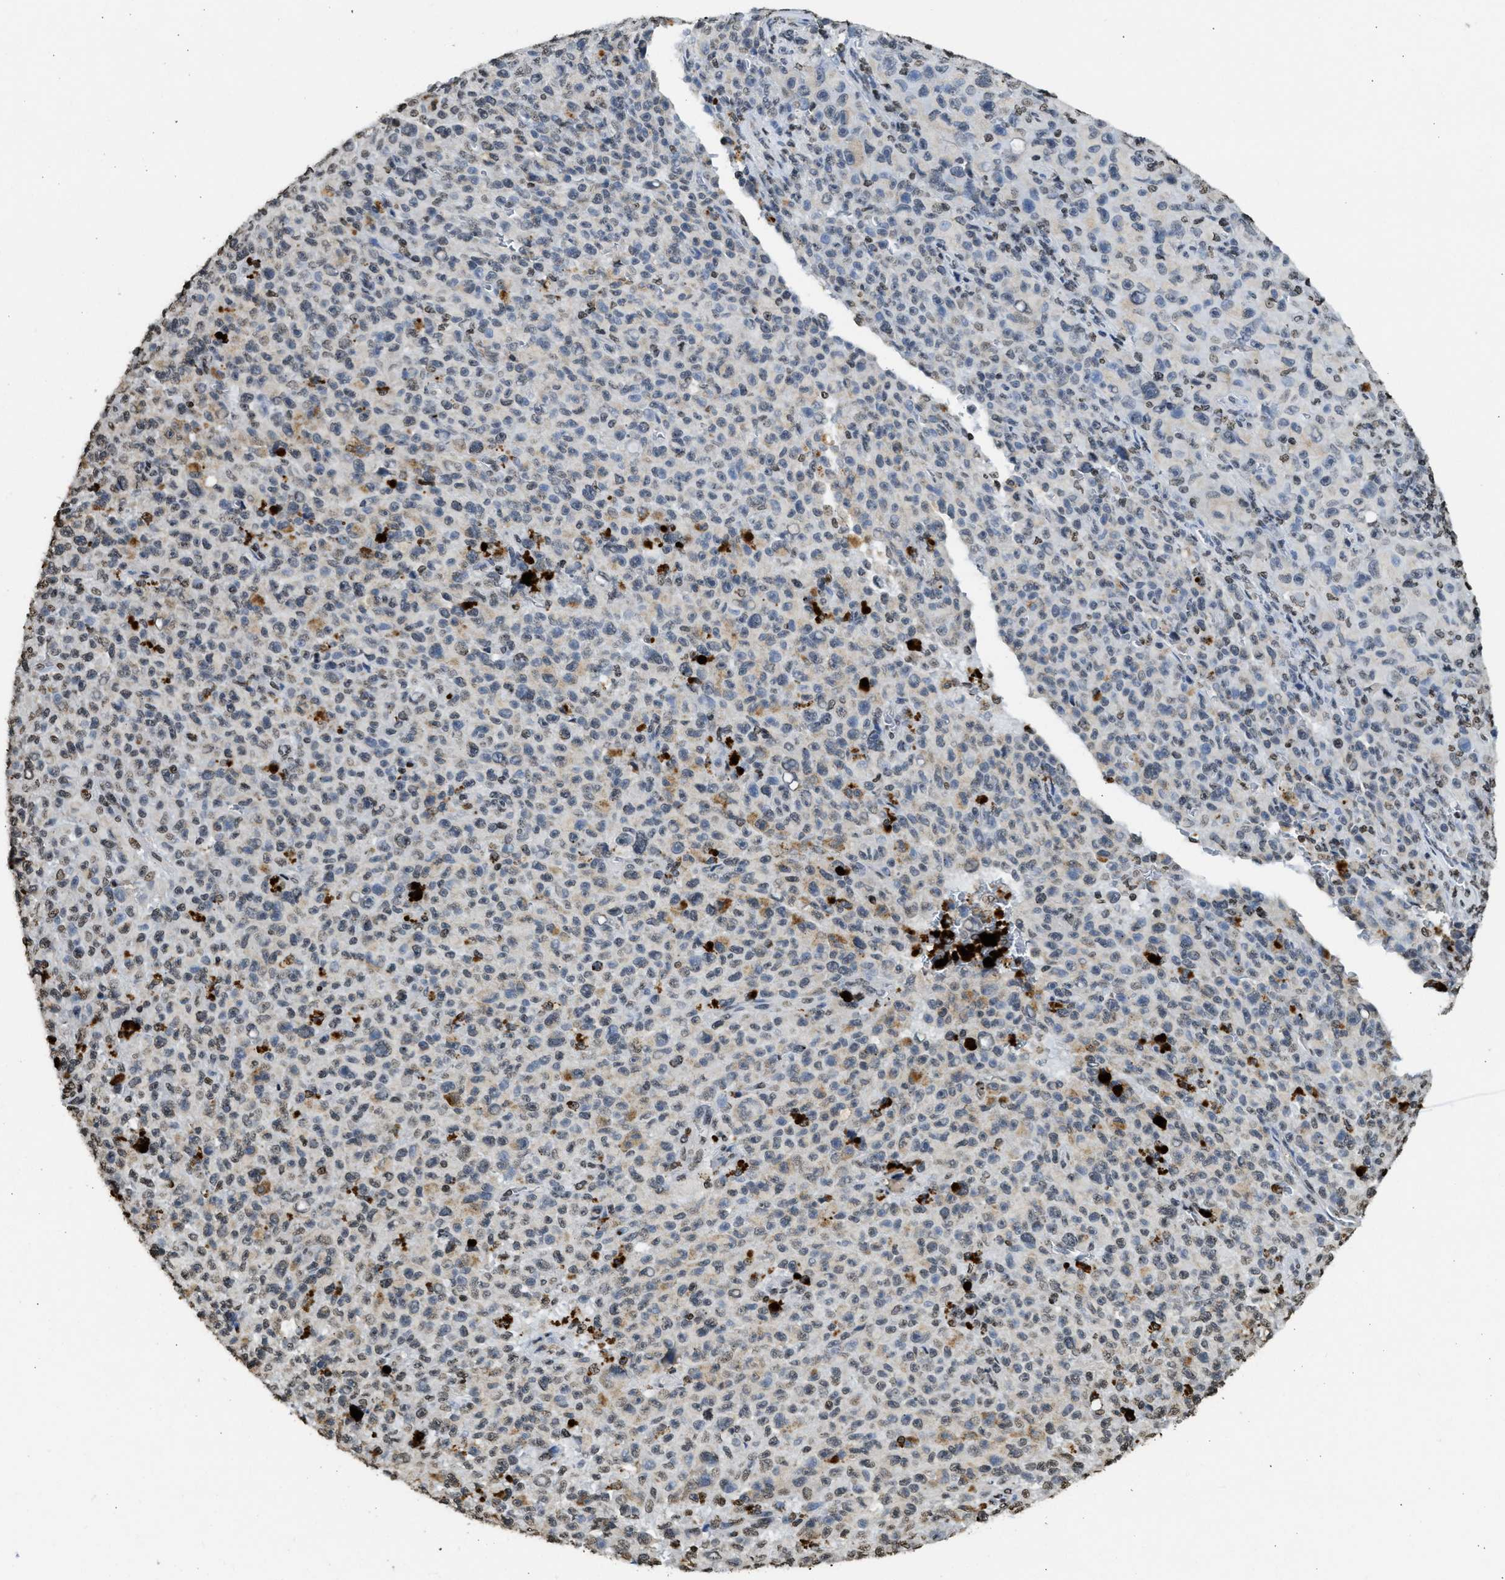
{"staining": {"intensity": "weak", "quantity": "<25%", "location": "nuclear"}, "tissue": "melanoma", "cell_type": "Tumor cells", "image_type": "cancer", "snomed": [{"axis": "morphology", "description": "Malignant melanoma, NOS"}, {"axis": "topography", "description": "Skin"}], "caption": "High power microscopy image of an immunohistochemistry photomicrograph of malignant melanoma, revealing no significant staining in tumor cells. (Brightfield microscopy of DAB immunohistochemistry (IHC) at high magnification).", "gene": "RRAGC", "patient": {"sex": "female", "age": 82}}